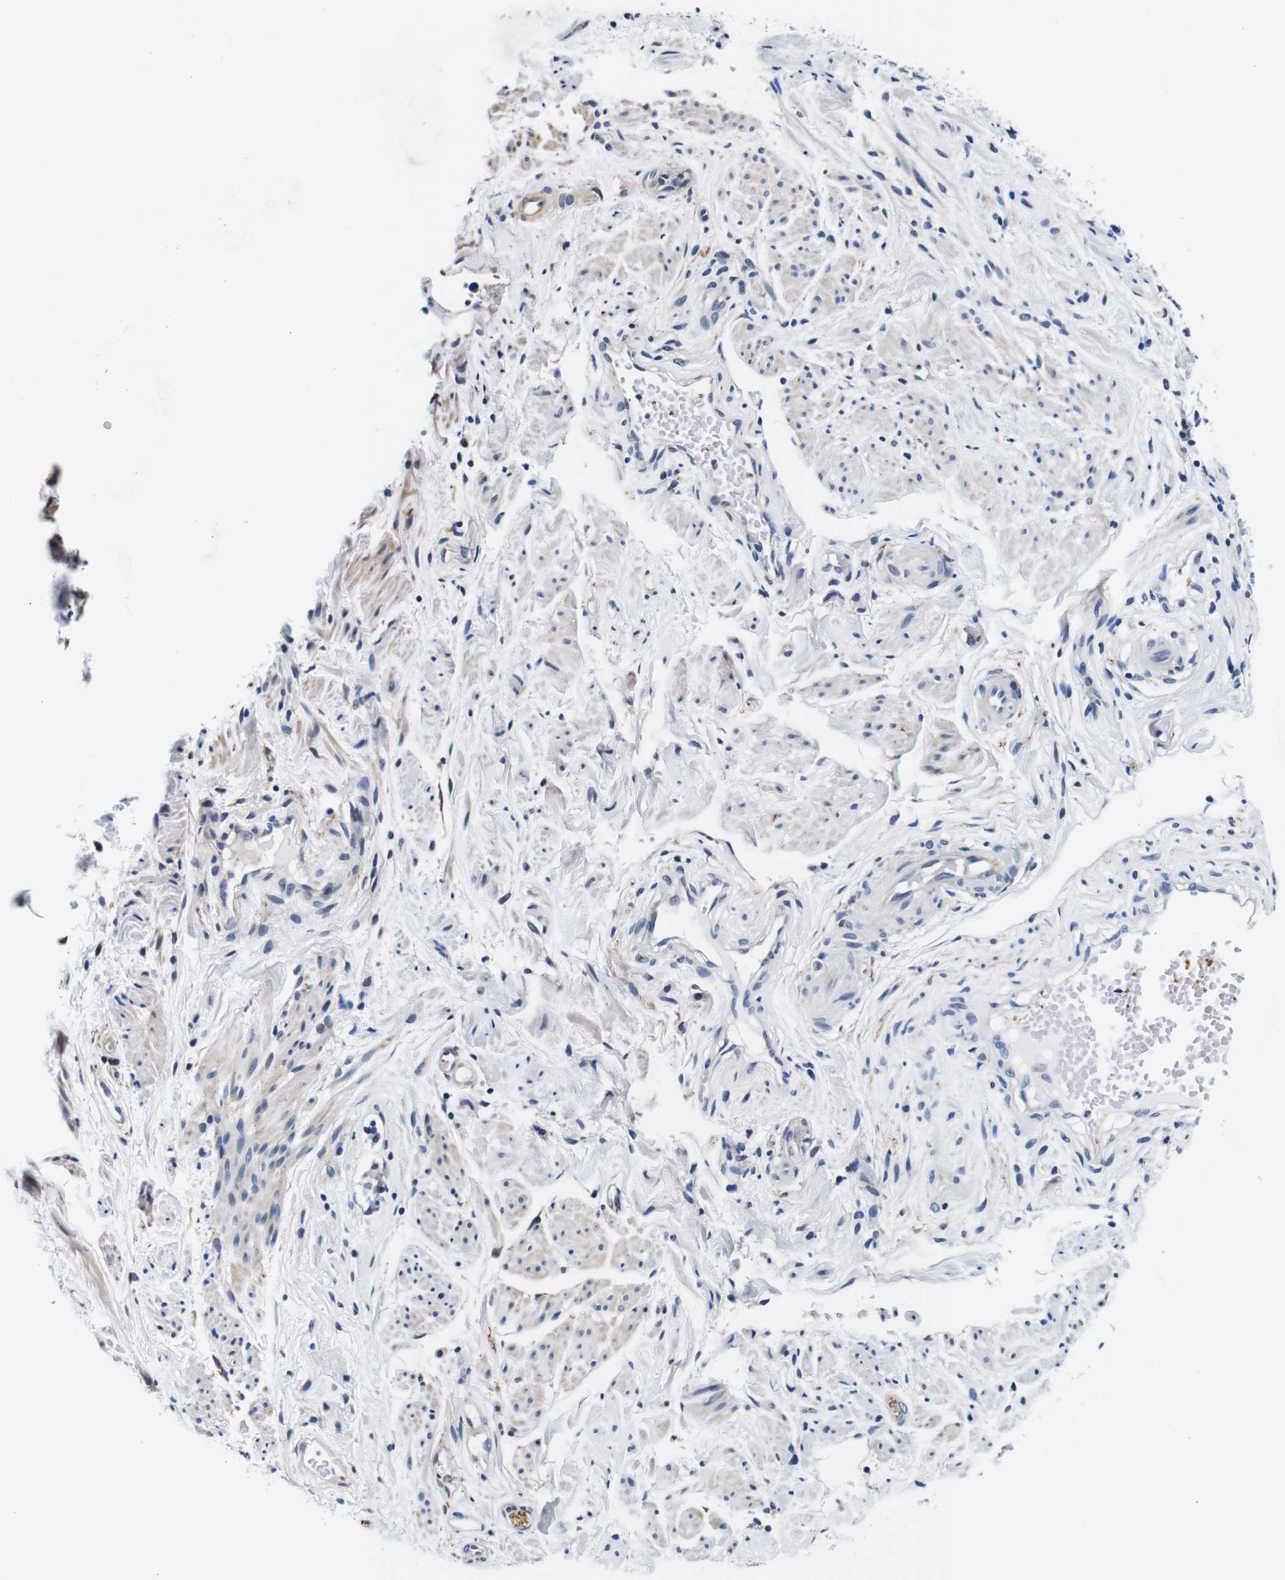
{"staining": {"intensity": "negative", "quantity": "none", "location": "none"}, "tissue": "endometrial cancer", "cell_type": "Tumor cells", "image_type": "cancer", "snomed": [{"axis": "morphology", "description": "Adenocarcinoma, NOS"}, {"axis": "topography", "description": "Endometrium"}], "caption": "A high-resolution micrograph shows IHC staining of endometrial cancer (adenocarcinoma), which demonstrates no significant expression in tumor cells.", "gene": "GP1BA", "patient": {"sex": "female", "age": 85}}